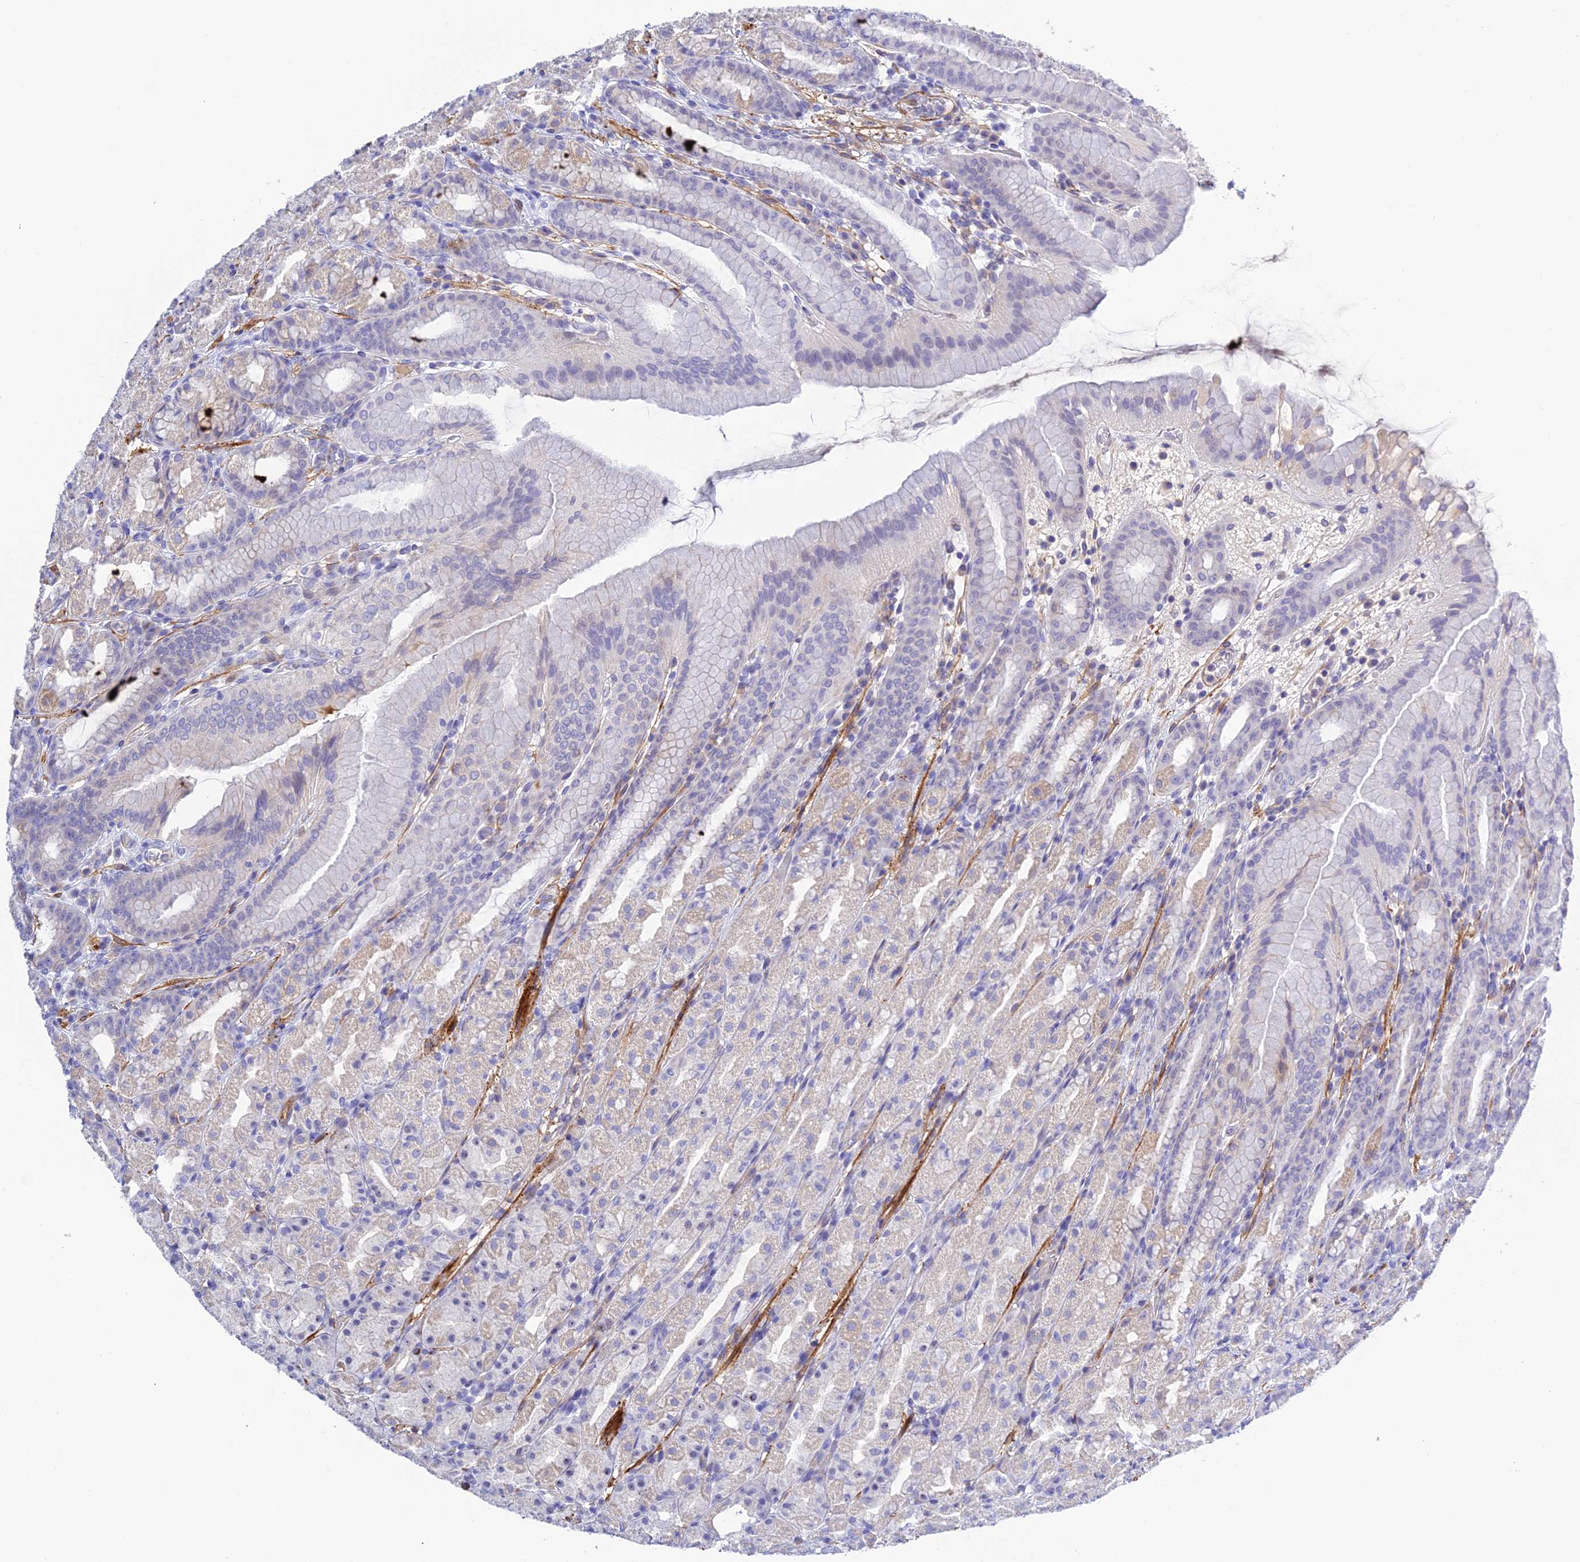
{"staining": {"intensity": "negative", "quantity": "none", "location": "none"}, "tissue": "stomach", "cell_type": "Glandular cells", "image_type": "normal", "snomed": [{"axis": "morphology", "description": "Normal tissue, NOS"}, {"axis": "topography", "description": "Stomach, upper"}], "caption": "Immunohistochemistry (IHC) histopathology image of benign stomach: stomach stained with DAB exhibits no significant protein staining in glandular cells.", "gene": "ZDHHC16", "patient": {"sex": "male", "age": 68}}